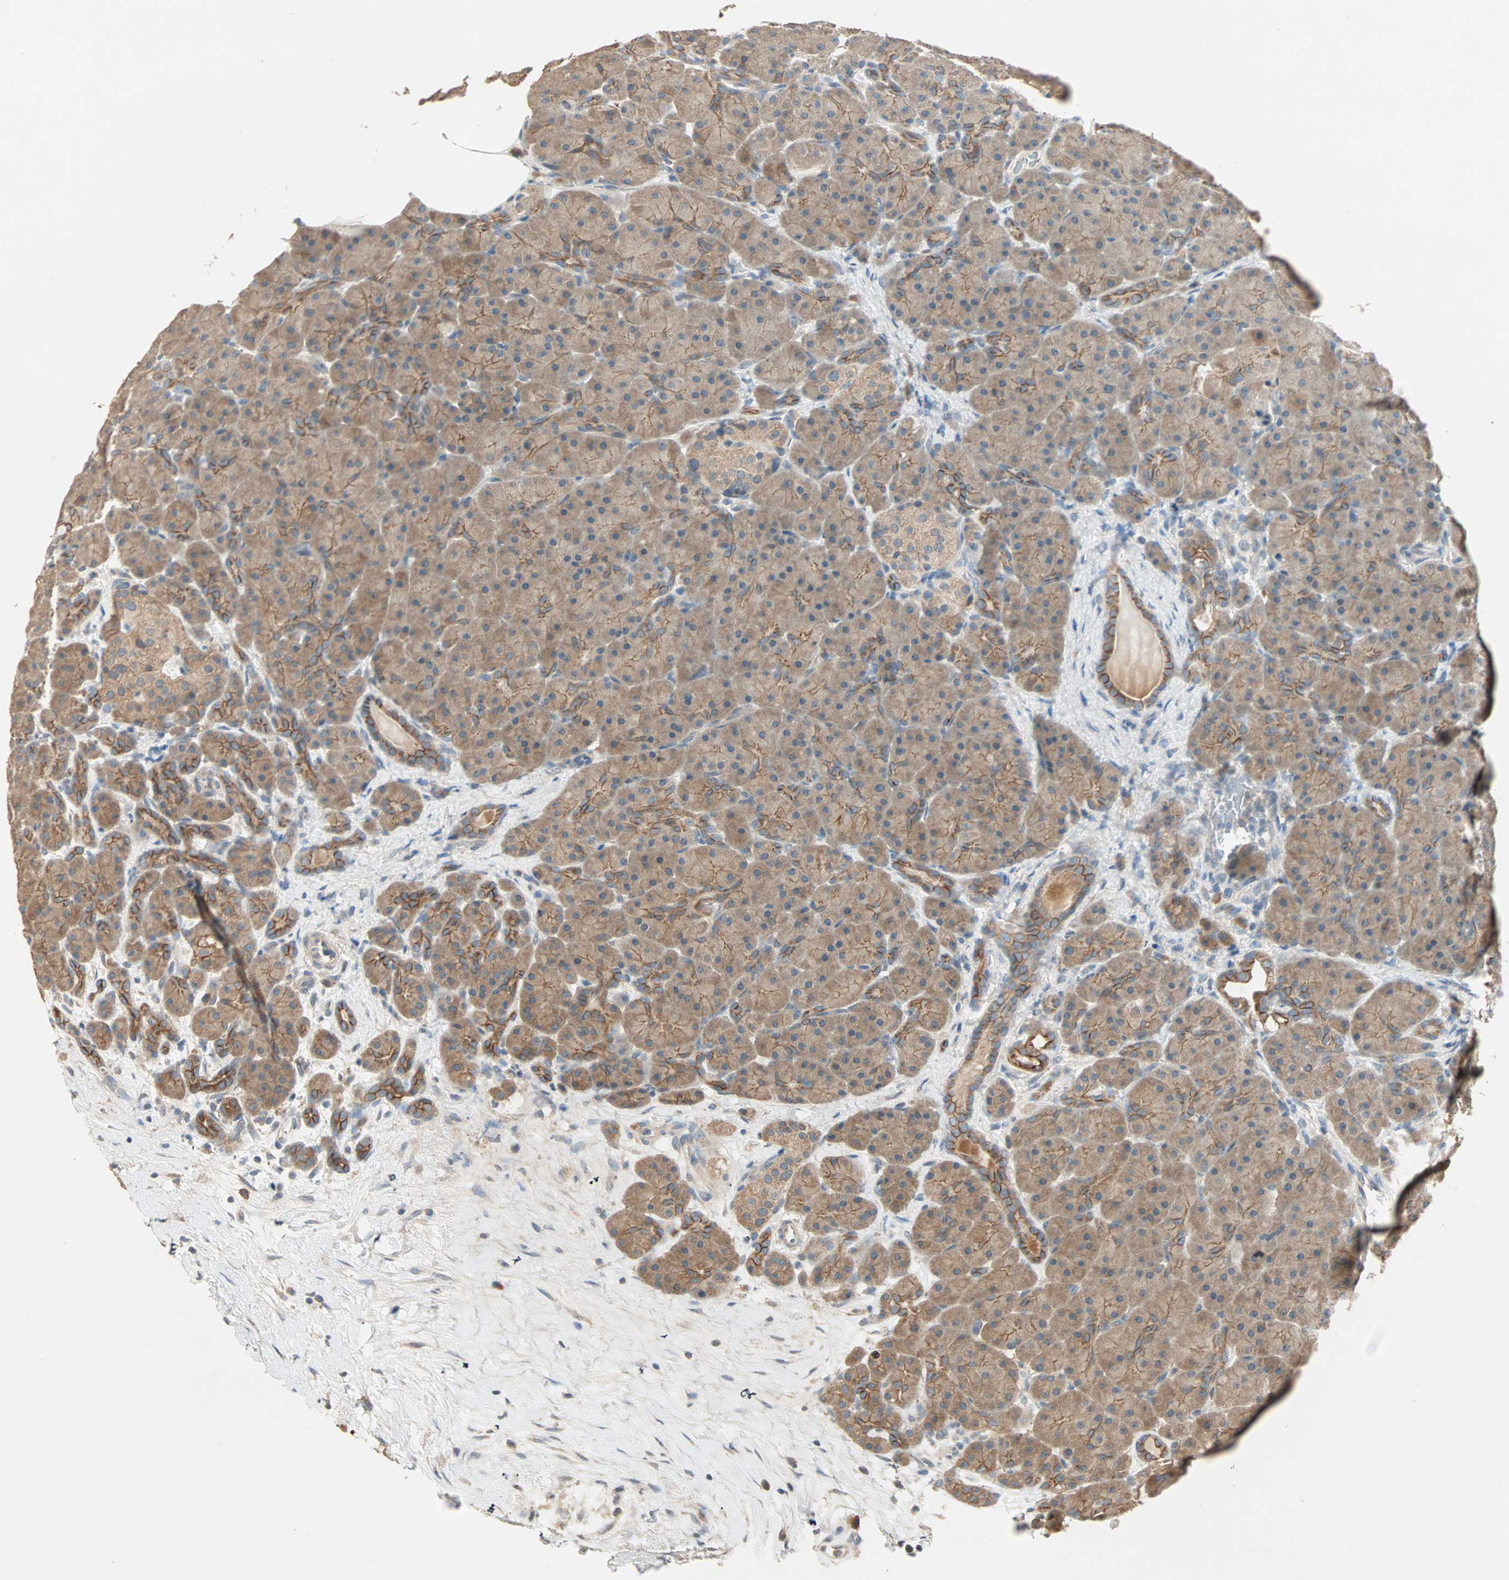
{"staining": {"intensity": "moderate", "quantity": ">75%", "location": "cytoplasmic/membranous"}, "tissue": "pancreas", "cell_type": "Exocrine glandular cells", "image_type": "normal", "snomed": [{"axis": "morphology", "description": "Normal tissue, NOS"}, {"axis": "topography", "description": "Pancreas"}], "caption": "Immunohistochemistry (IHC) micrograph of normal human pancreas stained for a protein (brown), which reveals medium levels of moderate cytoplasmic/membranous positivity in approximately >75% of exocrine glandular cells.", "gene": "TTF2", "patient": {"sex": "male", "age": 66}}